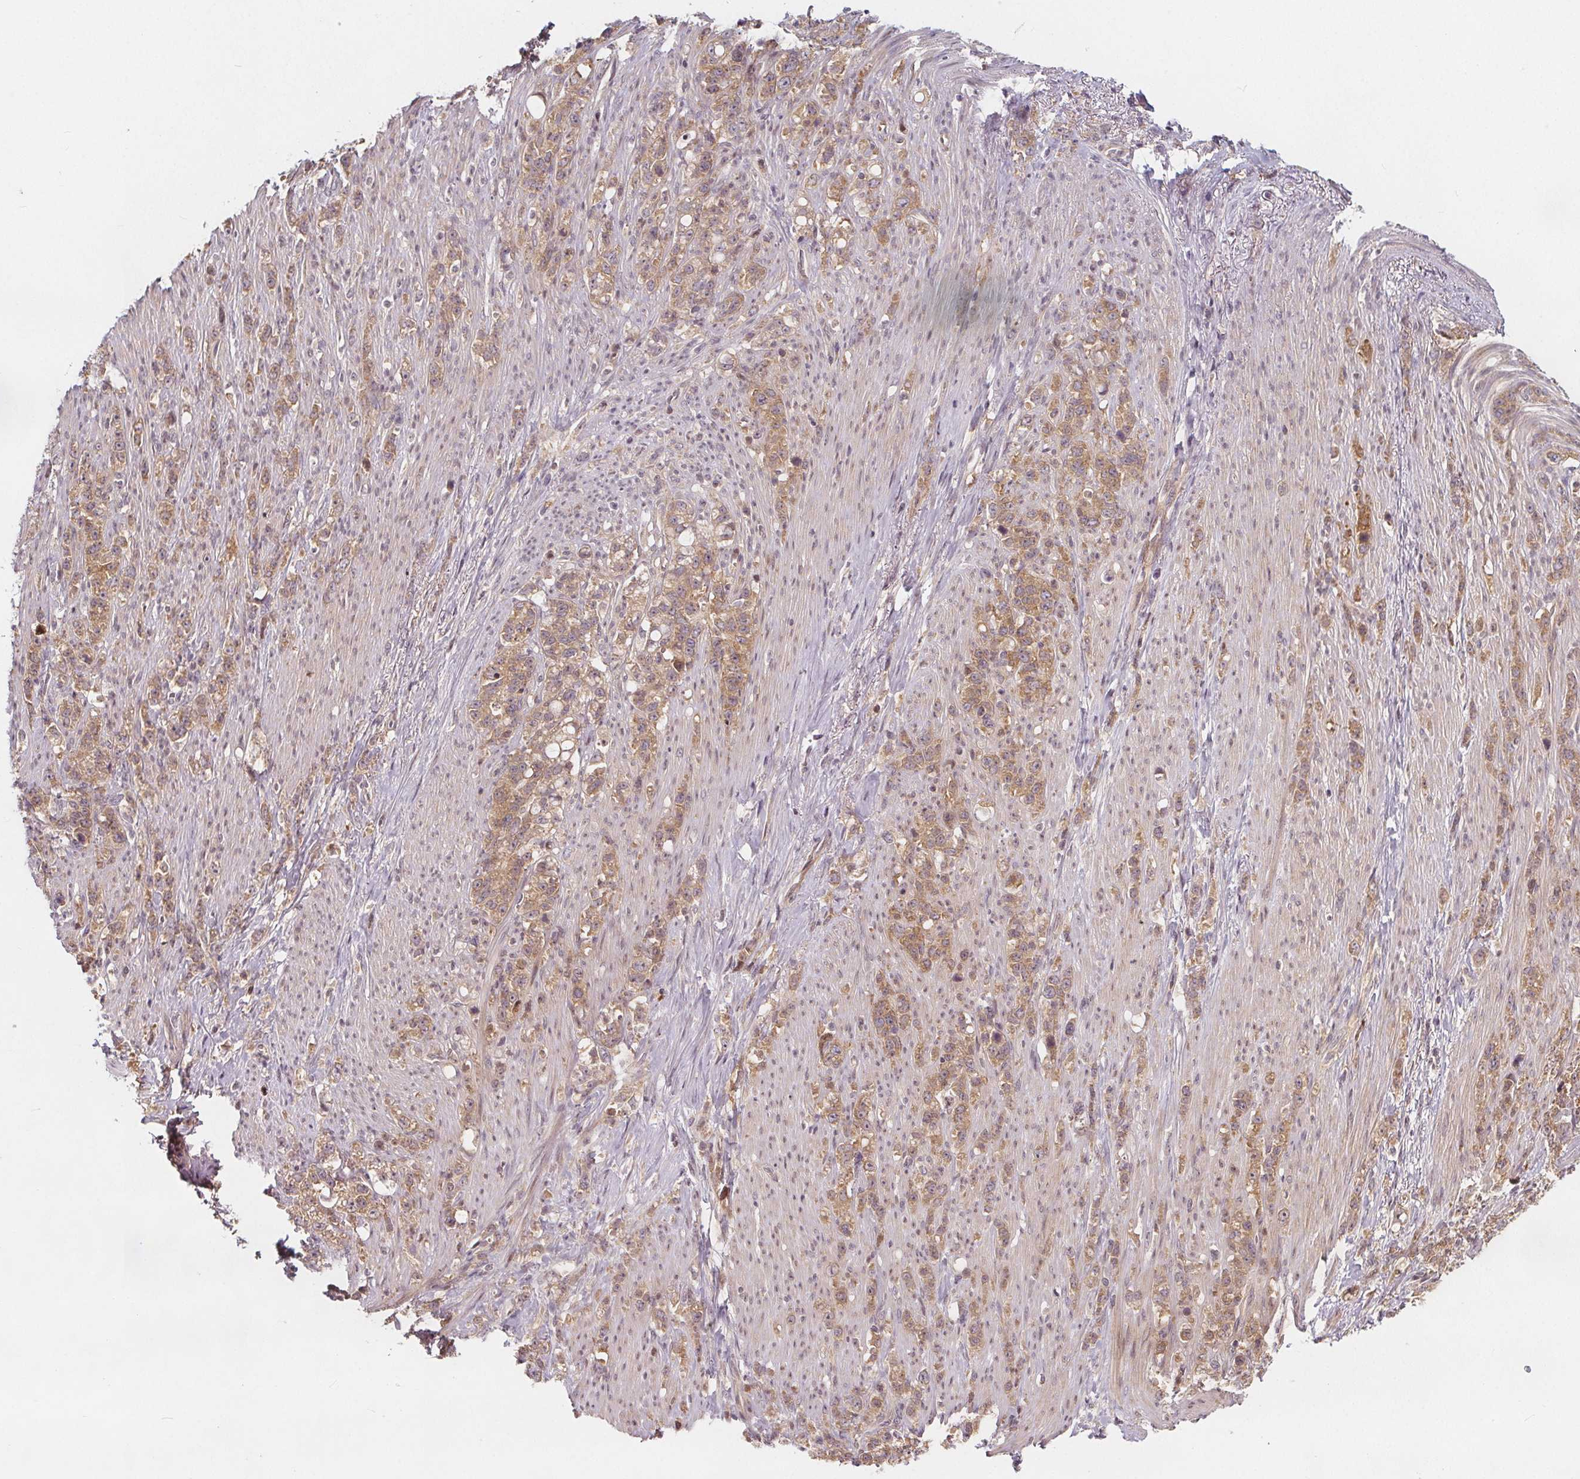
{"staining": {"intensity": "moderate", "quantity": ">75%", "location": "cytoplasmic/membranous"}, "tissue": "stomach cancer", "cell_type": "Tumor cells", "image_type": "cancer", "snomed": [{"axis": "morphology", "description": "Adenocarcinoma, NOS"}, {"axis": "topography", "description": "Stomach, lower"}], "caption": "An image of stomach cancer stained for a protein reveals moderate cytoplasmic/membranous brown staining in tumor cells. (IHC, brightfield microscopy, high magnification).", "gene": "AKT1S1", "patient": {"sex": "male", "age": 88}}